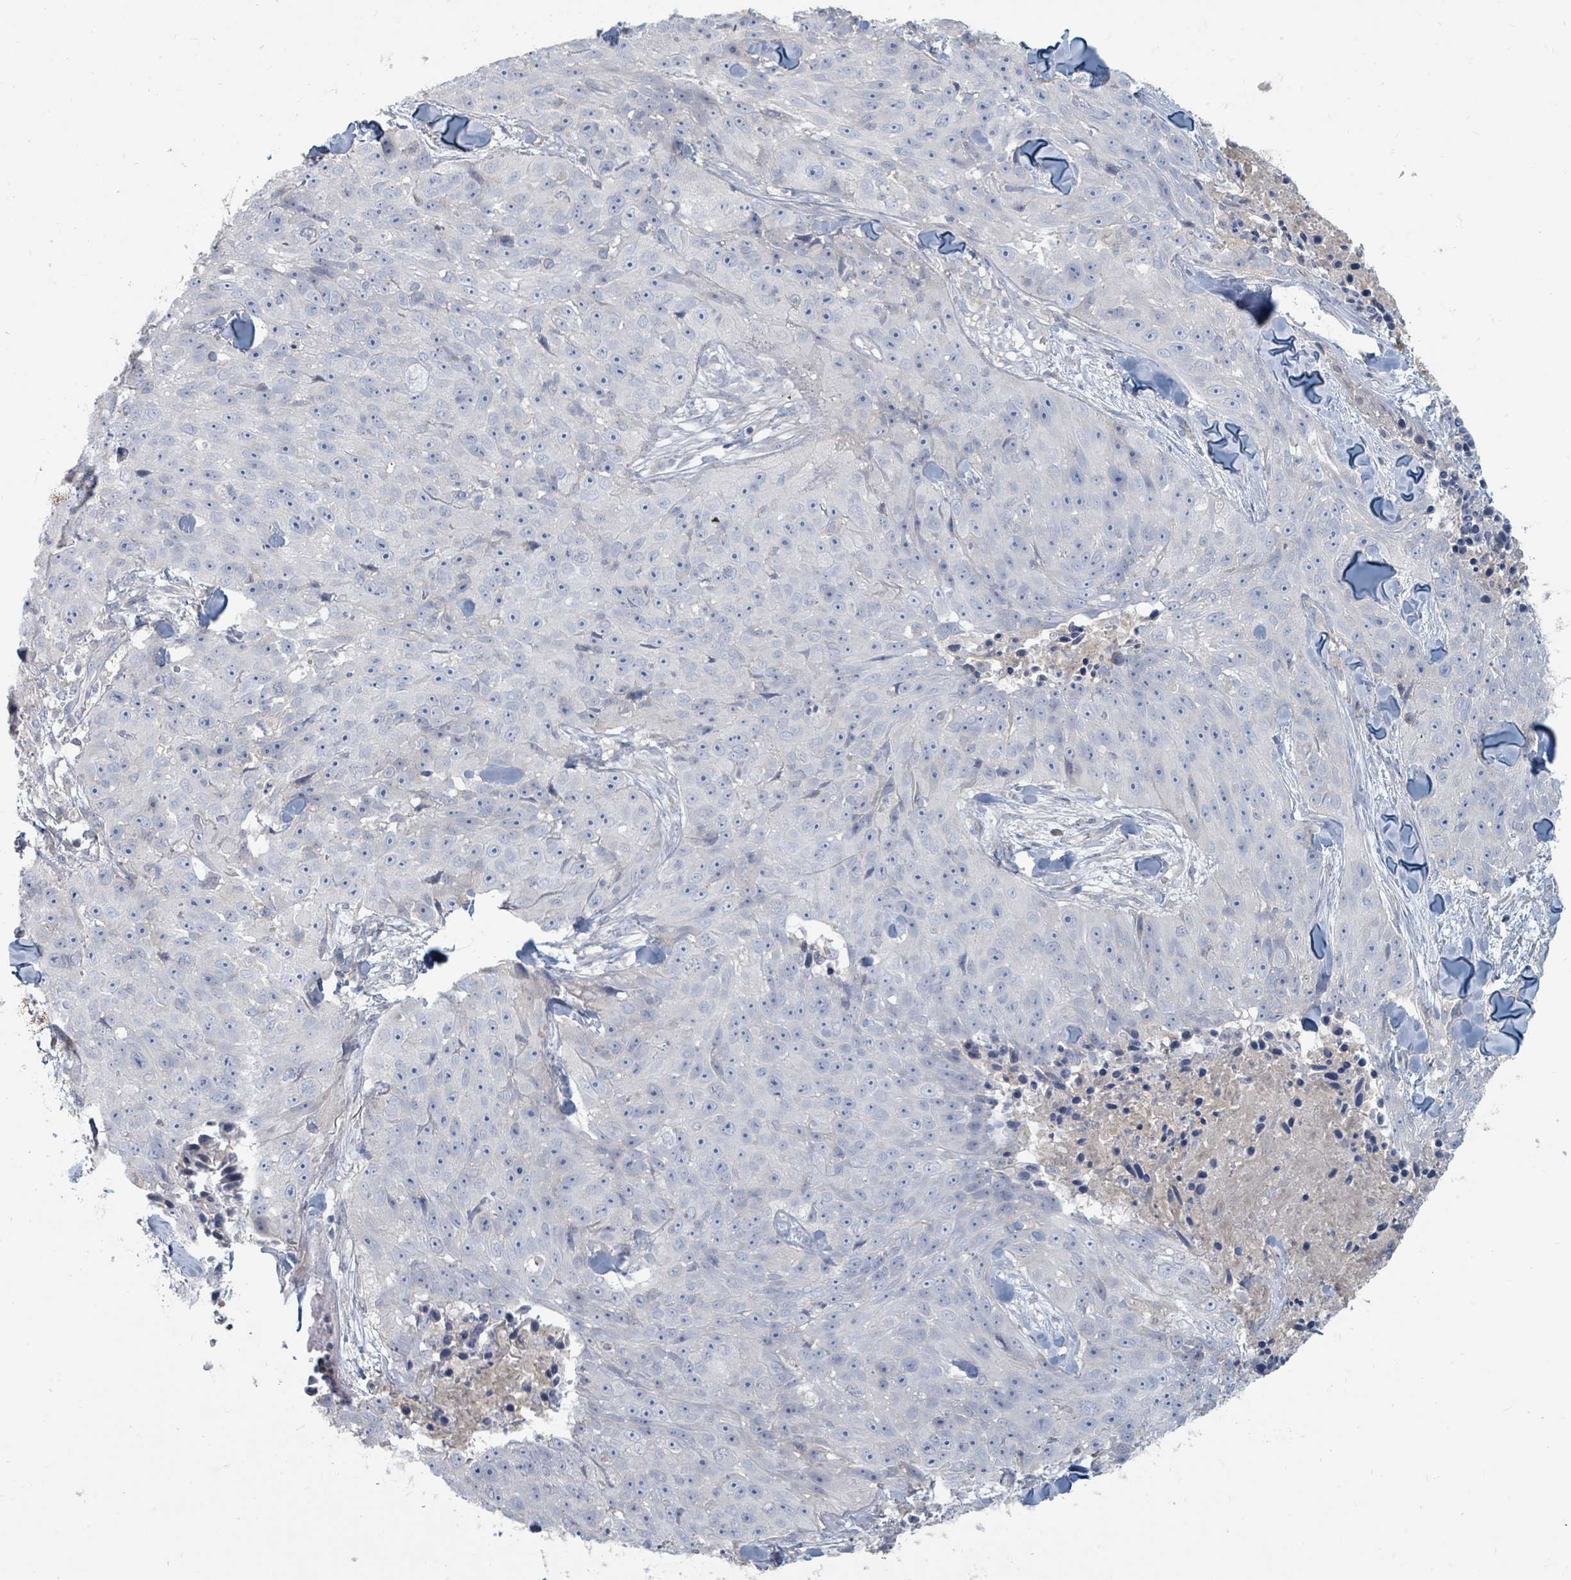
{"staining": {"intensity": "negative", "quantity": "none", "location": "none"}, "tissue": "skin cancer", "cell_type": "Tumor cells", "image_type": "cancer", "snomed": [{"axis": "morphology", "description": "Squamous cell carcinoma, NOS"}, {"axis": "topography", "description": "Skin"}], "caption": "Immunohistochemistry (IHC) photomicrograph of neoplastic tissue: human squamous cell carcinoma (skin) stained with DAB (3,3'-diaminobenzidine) demonstrates no significant protein staining in tumor cells. Nuclei are stained in blue.", "gene": "ARGFX", "patient": {"sex": "female", "age": 87}}